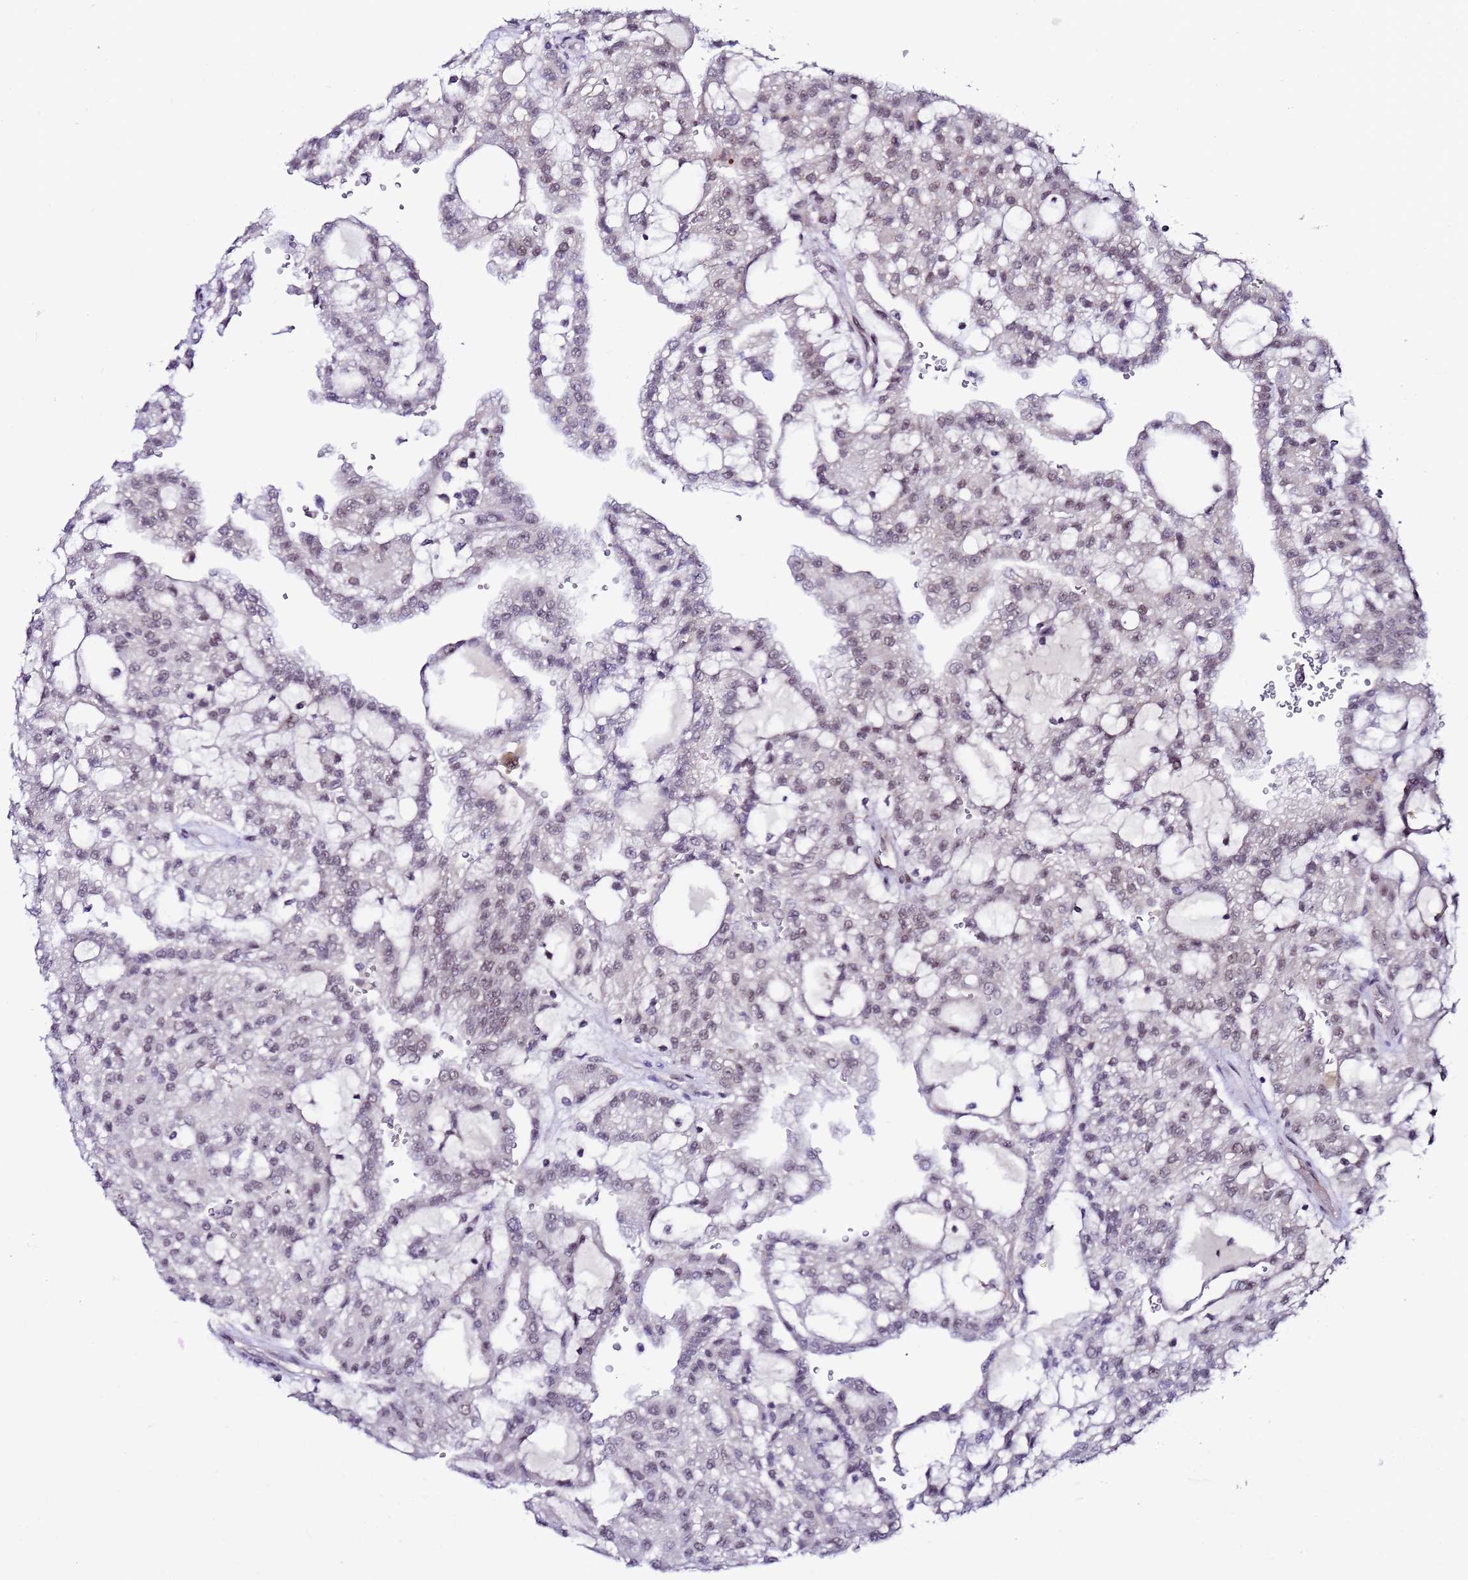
{"staining": {"intensity": "weak", "quantity": "25%-75%", "location": "nuclear"}, "tissue": "renal cancer", "cell_type": "Tumor cells", "image_type": "cancer", "snomed": [{"axis": "morphology", "description": "Adenocarcinoma, NOS"}, {"axis": "topography", "description": "Kidney"}], "caption": "A high-resolution image shows IHC staining of renal adenocarcinoma, which exhibits weak nuclear expression in approximately 25%-75% of tumor cells.", "gene": "C19orf47", "patient": {"sex": "male", "age": 63}}